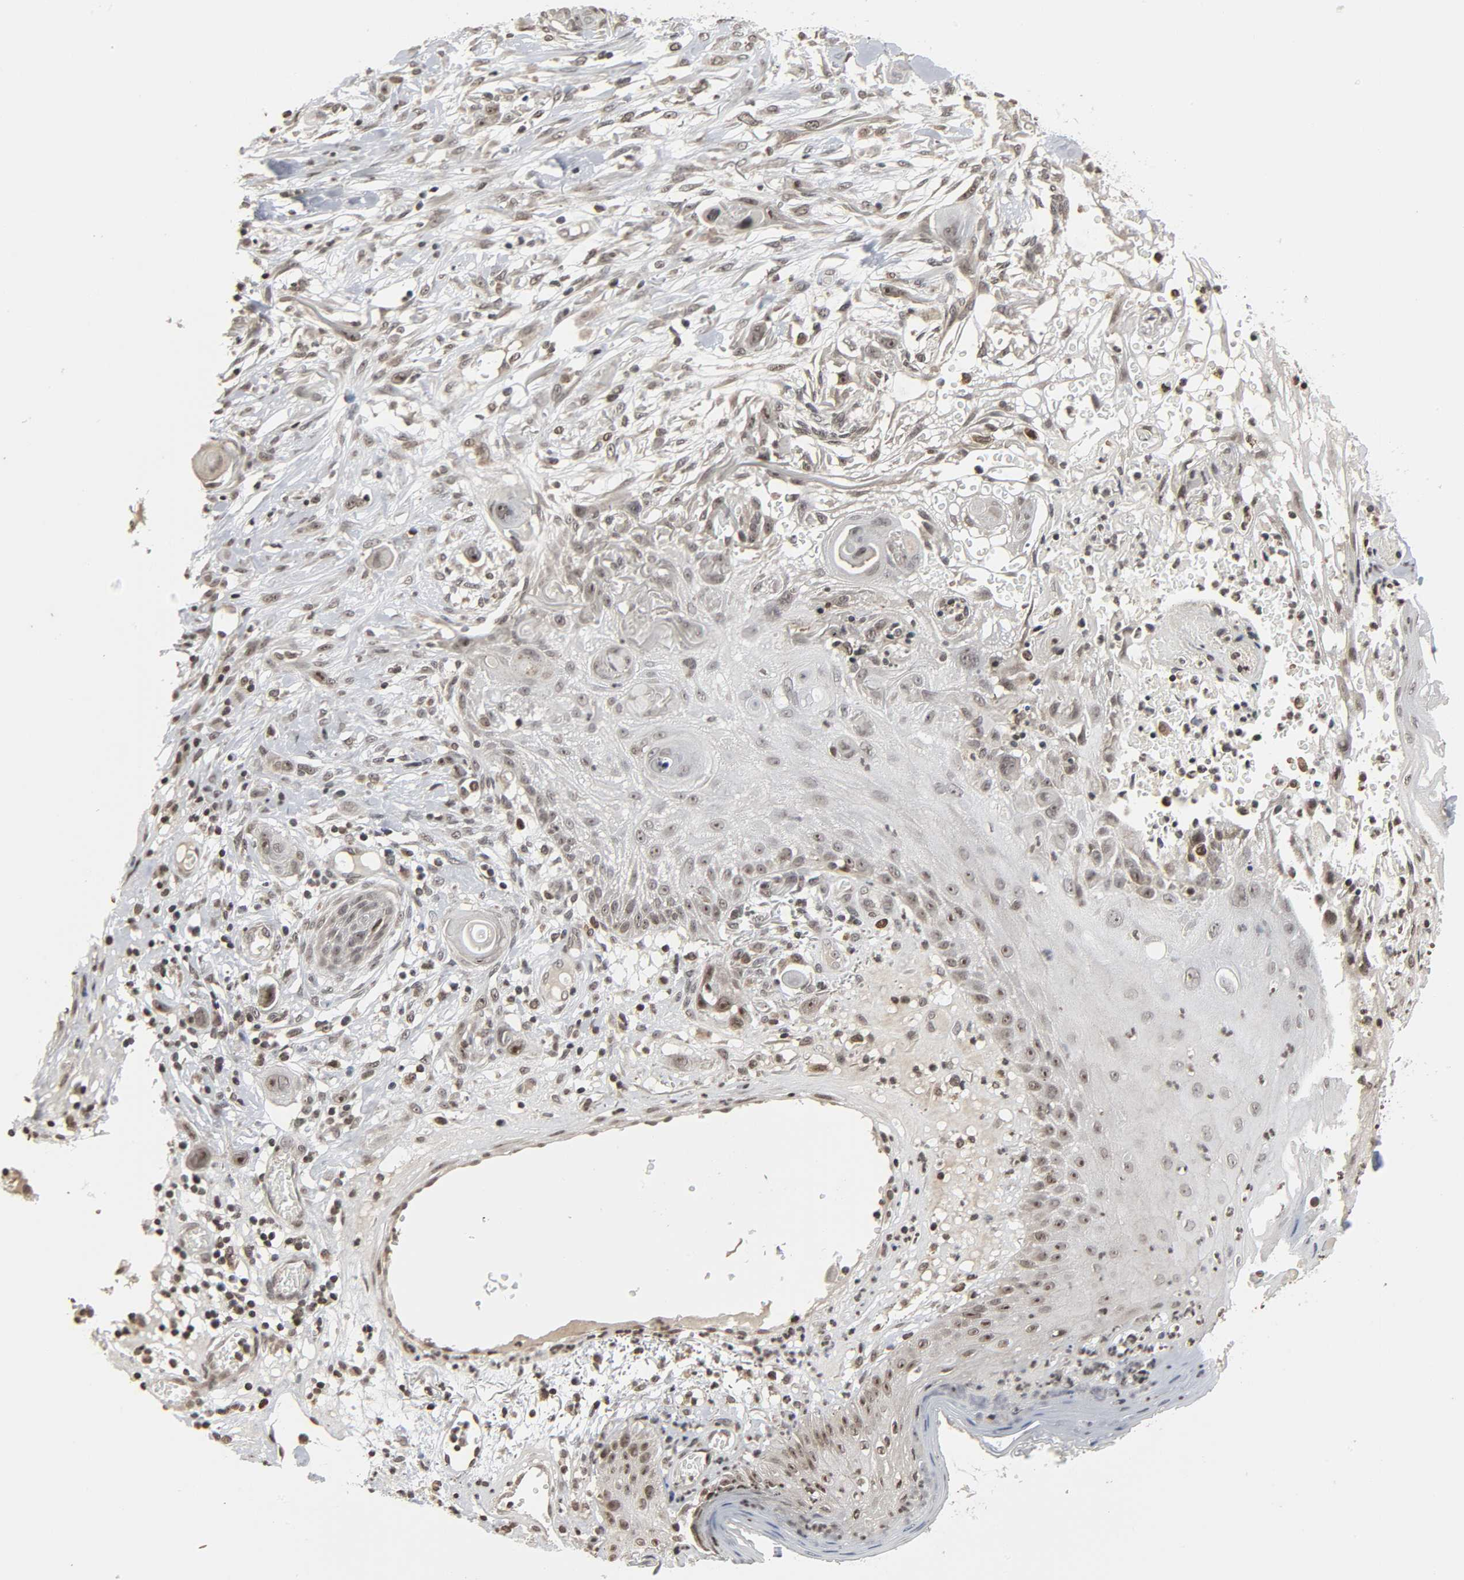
{"staining": {"intensity": "weak", "quantity": "25%-75%", "location": "nuclear"}, "tissue": "skin cancer", "cell_type": "Tumor cells", "image_type": "cancer", "snomed": [{"axis": "morphology", "description": "Normal tissue, NOS"}, {"axis": "morphology", "description": "Squamous cell carcinoma, NOS"}, {"axis": "topography", "description": "Skin"}], "caption": "Immunohistochemical staining of human squamous cell carcinoma (skin) shows low levels of weak nuclear expression in about 25%-75% of tumor cells.", "gene": "XRCC1", "patient": {"sex": "female", "age": 59}}